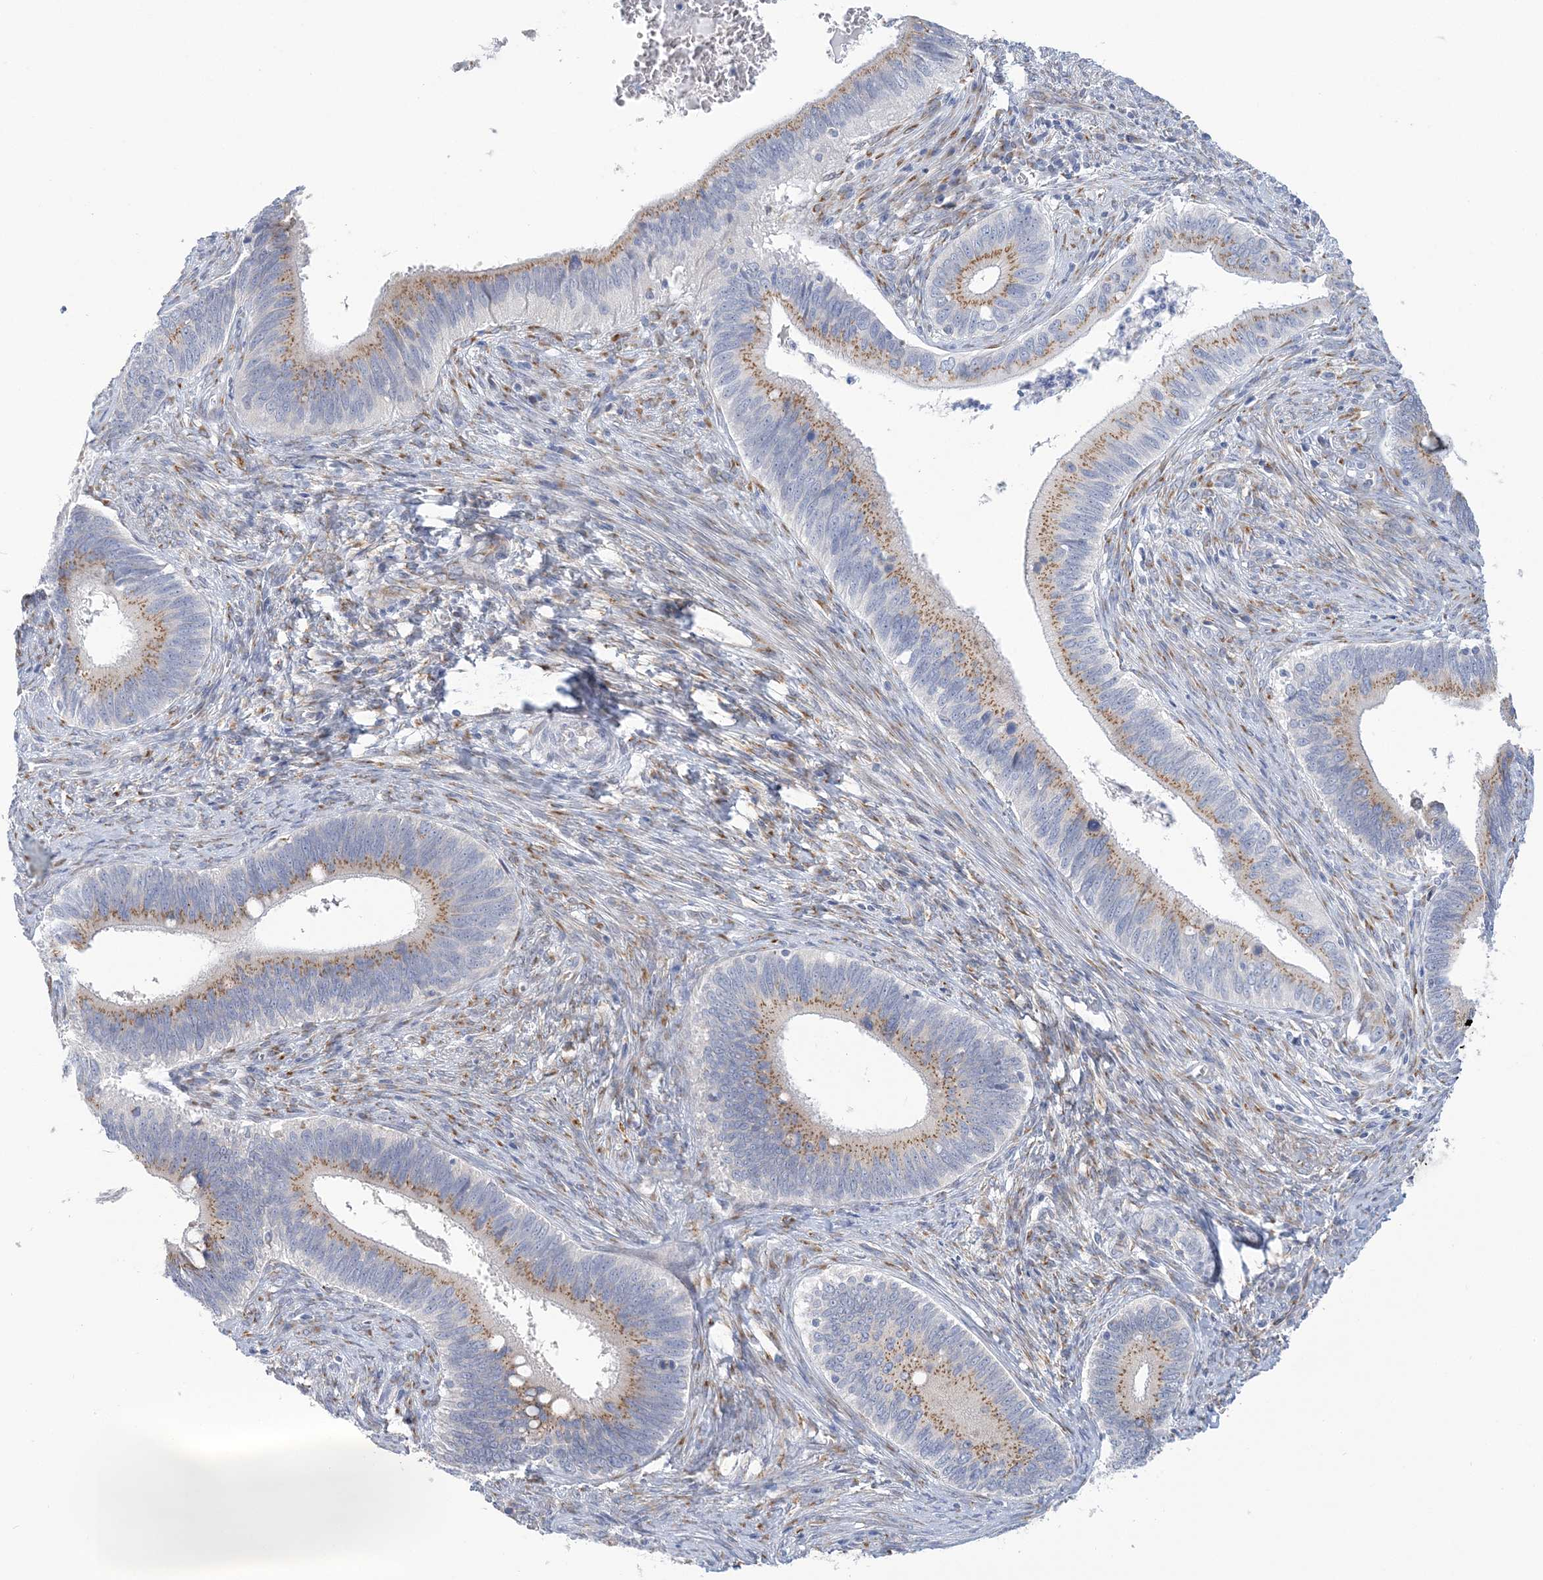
{"staining": {"intensity": "moderate", "quantity": "25%-75%", "location": "cytoplasmic/membranous"}, "tissue": "cervical cancer", "cell_type": "Tumor cells", "image_type": "cancer", "snomed": [{"axis": "morphology", "description": "Adenocarcinoma, NOS"}, {"axis": "topography", "description": "Cervix"}], "caption": "Adenocarcinoma (cervical) was stained to show a protein in brown. There is medium levels of moderate cytoplasmic/membranous expression in approximately 25%-75% of tumor cells.", "gene": "PLEKHG4B", "patient": {"sex": "female", "age": 42}}